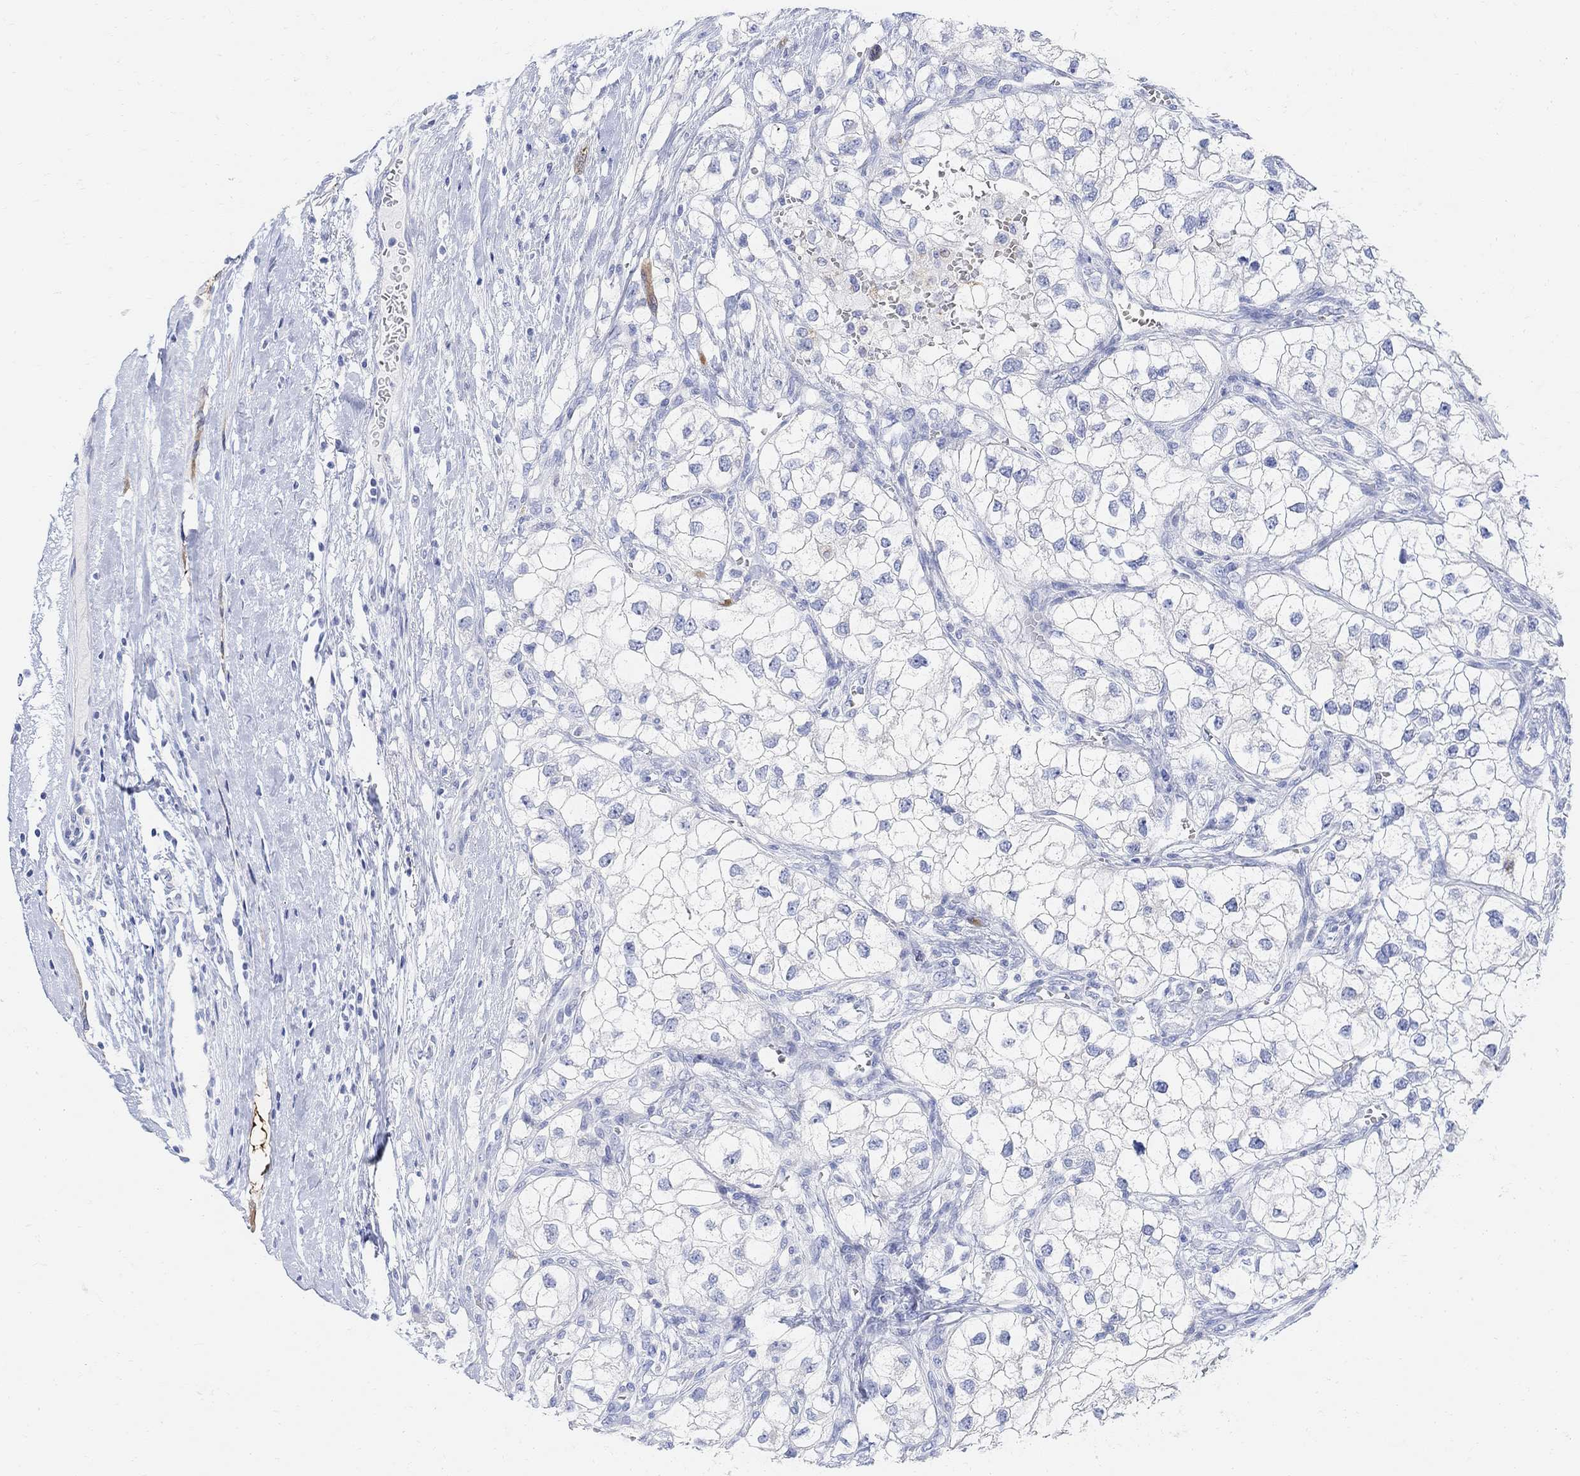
{"staining": {"intensity": "negative", "quantity": "none", "location": "none"}, "tissue": "renal cancer", "cell_type": "Tumor cells", "image_type": "cancer", "snomed": [{"axis": "morphology", "description": "Adenocarcinoma, NOS"}, {"axis": "topography", "description": "Kidney"}], "caption": "This is an immunohistochemistry (IHC) histopathology image of renal cancer (adenocarcinoma). There is no expression in tumor cells.", "gene": "RETNLB", "patient": {"sex": "male", "age": 59}}